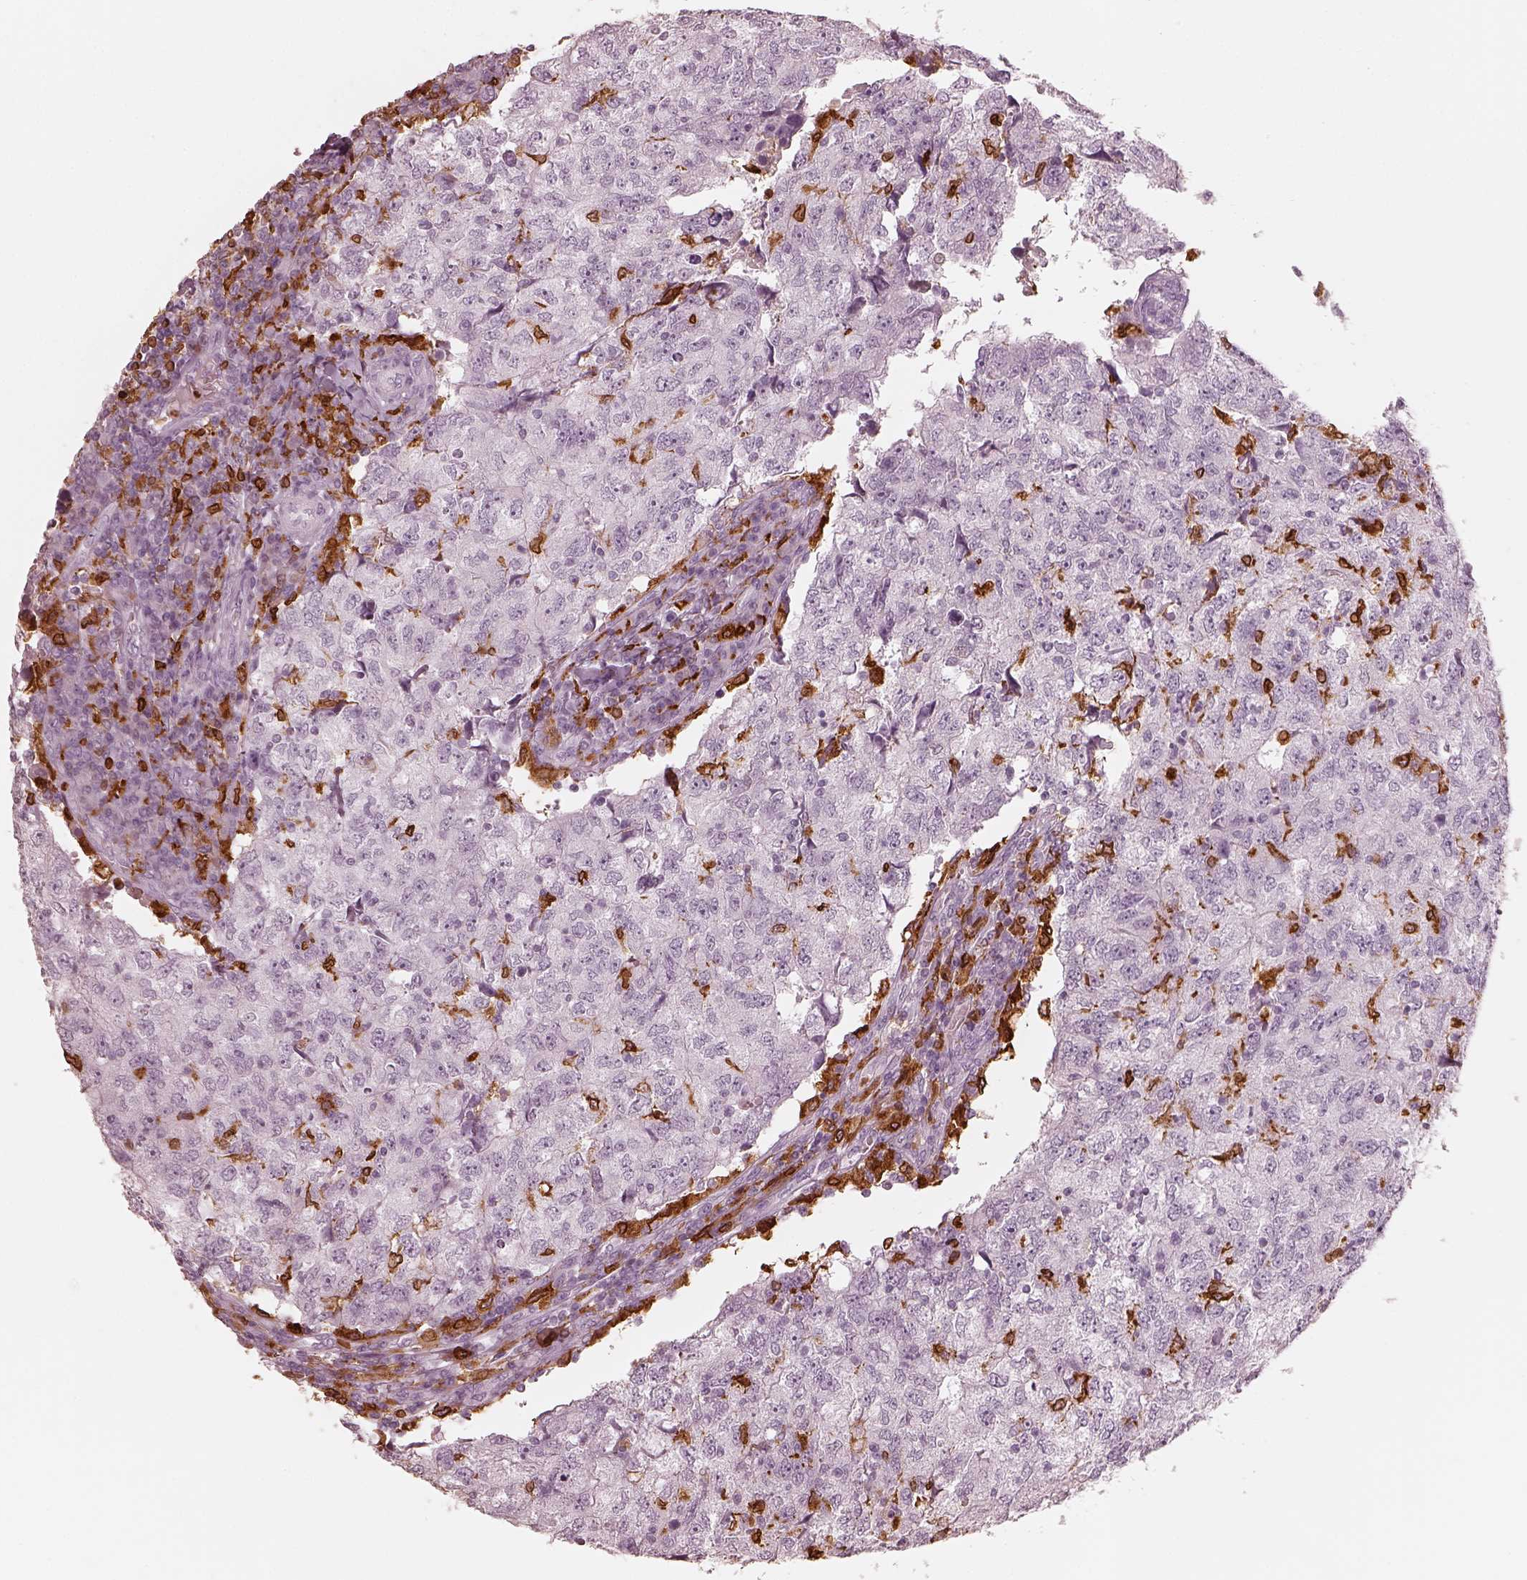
{"staining": {"intensity": "negative", "quantity": "none", "location": "none"}, "tissue": "breast cancer", "cell_type": "Tumor cells", "image_type": "cancer", "snomed": [{"axis": "morphology", "description": "Duct carcinoma"}, {"axis": "topography", "description": "Breast"}], "caption": "The photomicrograph shows no staining of tumor cells in infiltrating ductal carcinoma (breast). Brightfield microscopy of immunohistochemistry stained with DAB (brown) and hematoxylin (blue), captured at high magnification.", "gene": "ALOX5", "patient": {"sex": "female", "age": 30}}